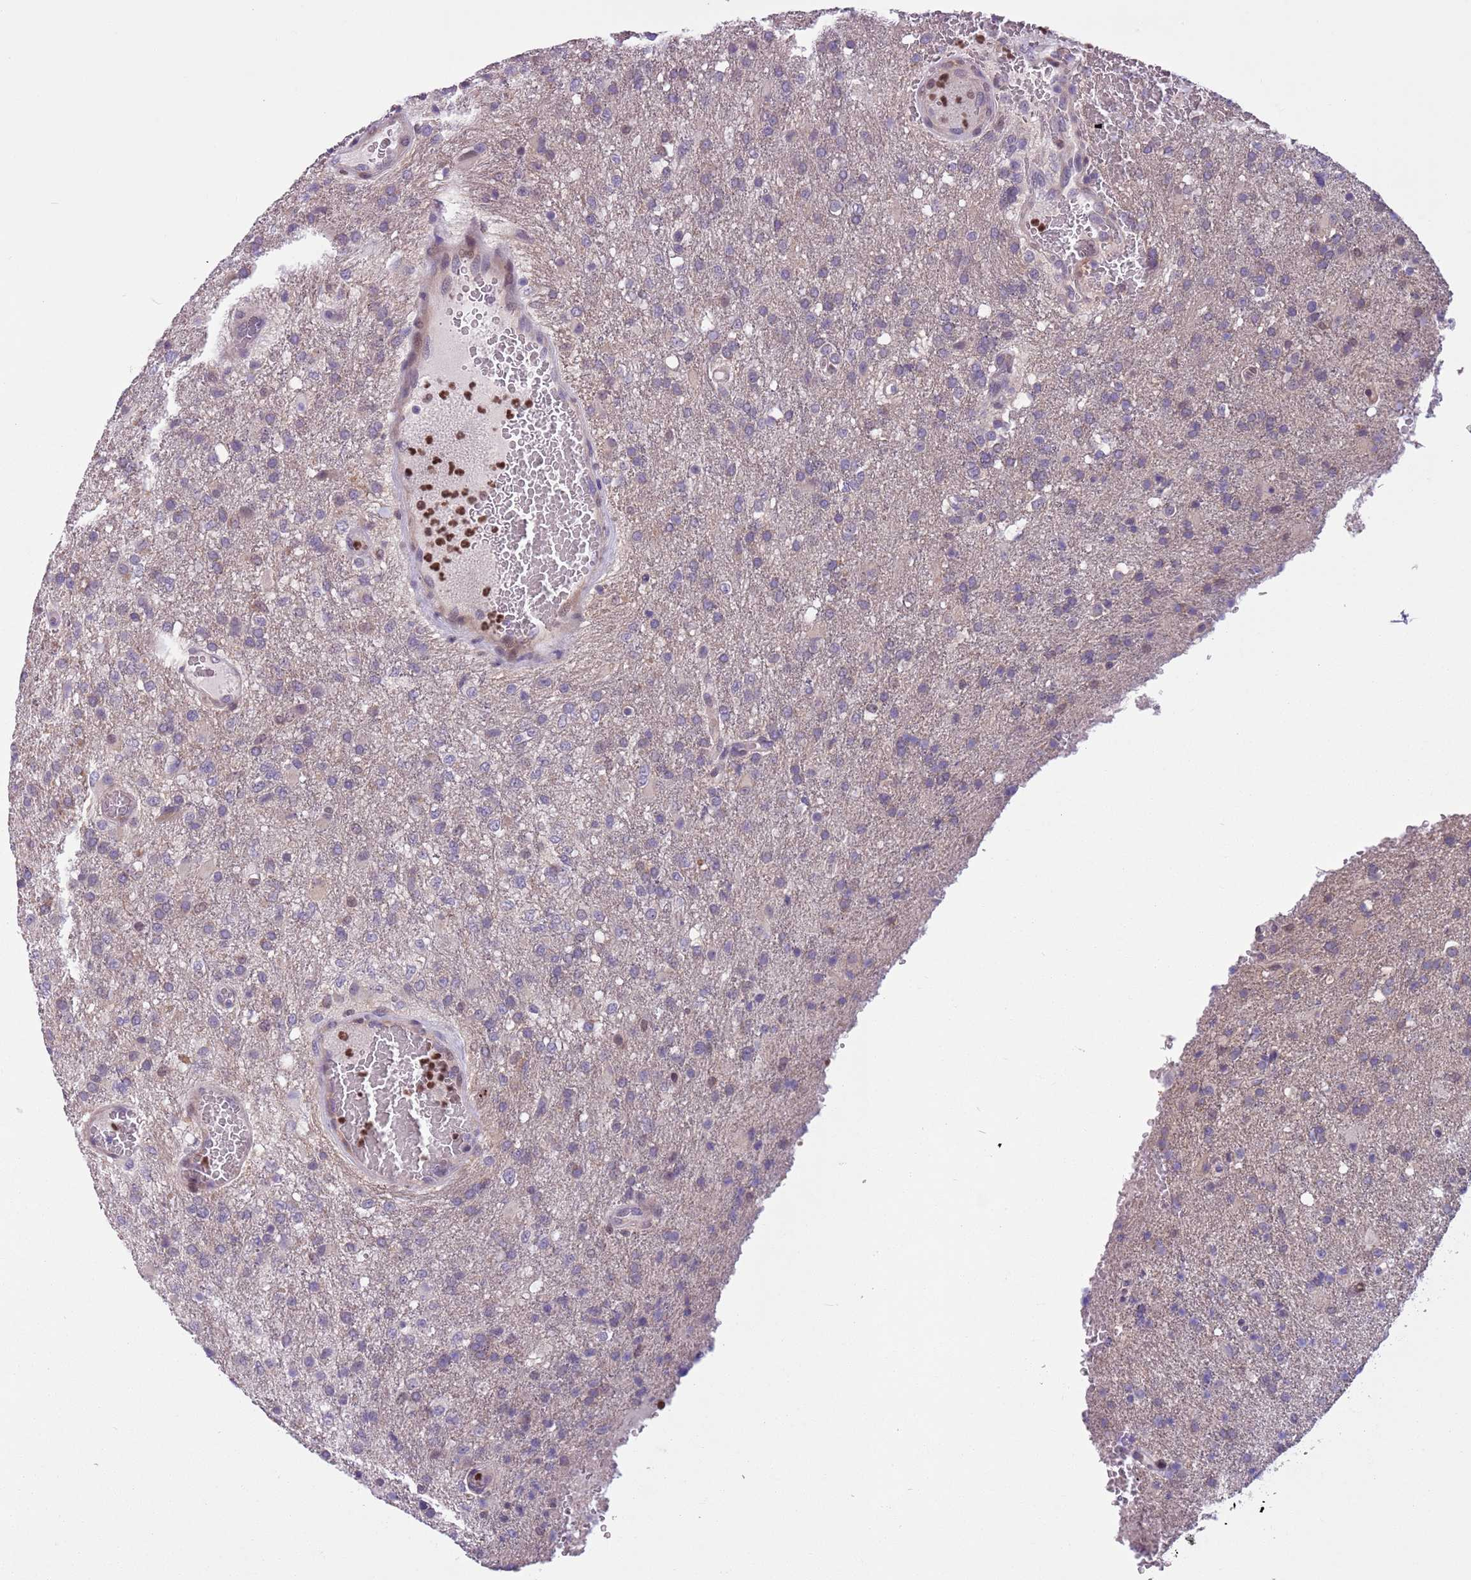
{"staining": {"intensity": "negative", "quantity": "none", "location": "none"}, "tissue": "glioma", "cell_type": "Tumor cells", "image_type": "cancer", "snomed": [{"axis": "morphology", "description": "Glioma, malignant, High grade"}, {"axis": "topography", "description": "Brain"}], "caption": "An immunohistochemistry (IHC) histopathology image of malignant glioma (high-grade) is shown. There is no staining in tumor cells of malignant glioma (high-grade). (DAB immunohistochemistry (IHC), high magnification).", "gene": "ADCY7", "patient": {"sex": "female", "age": 74}}